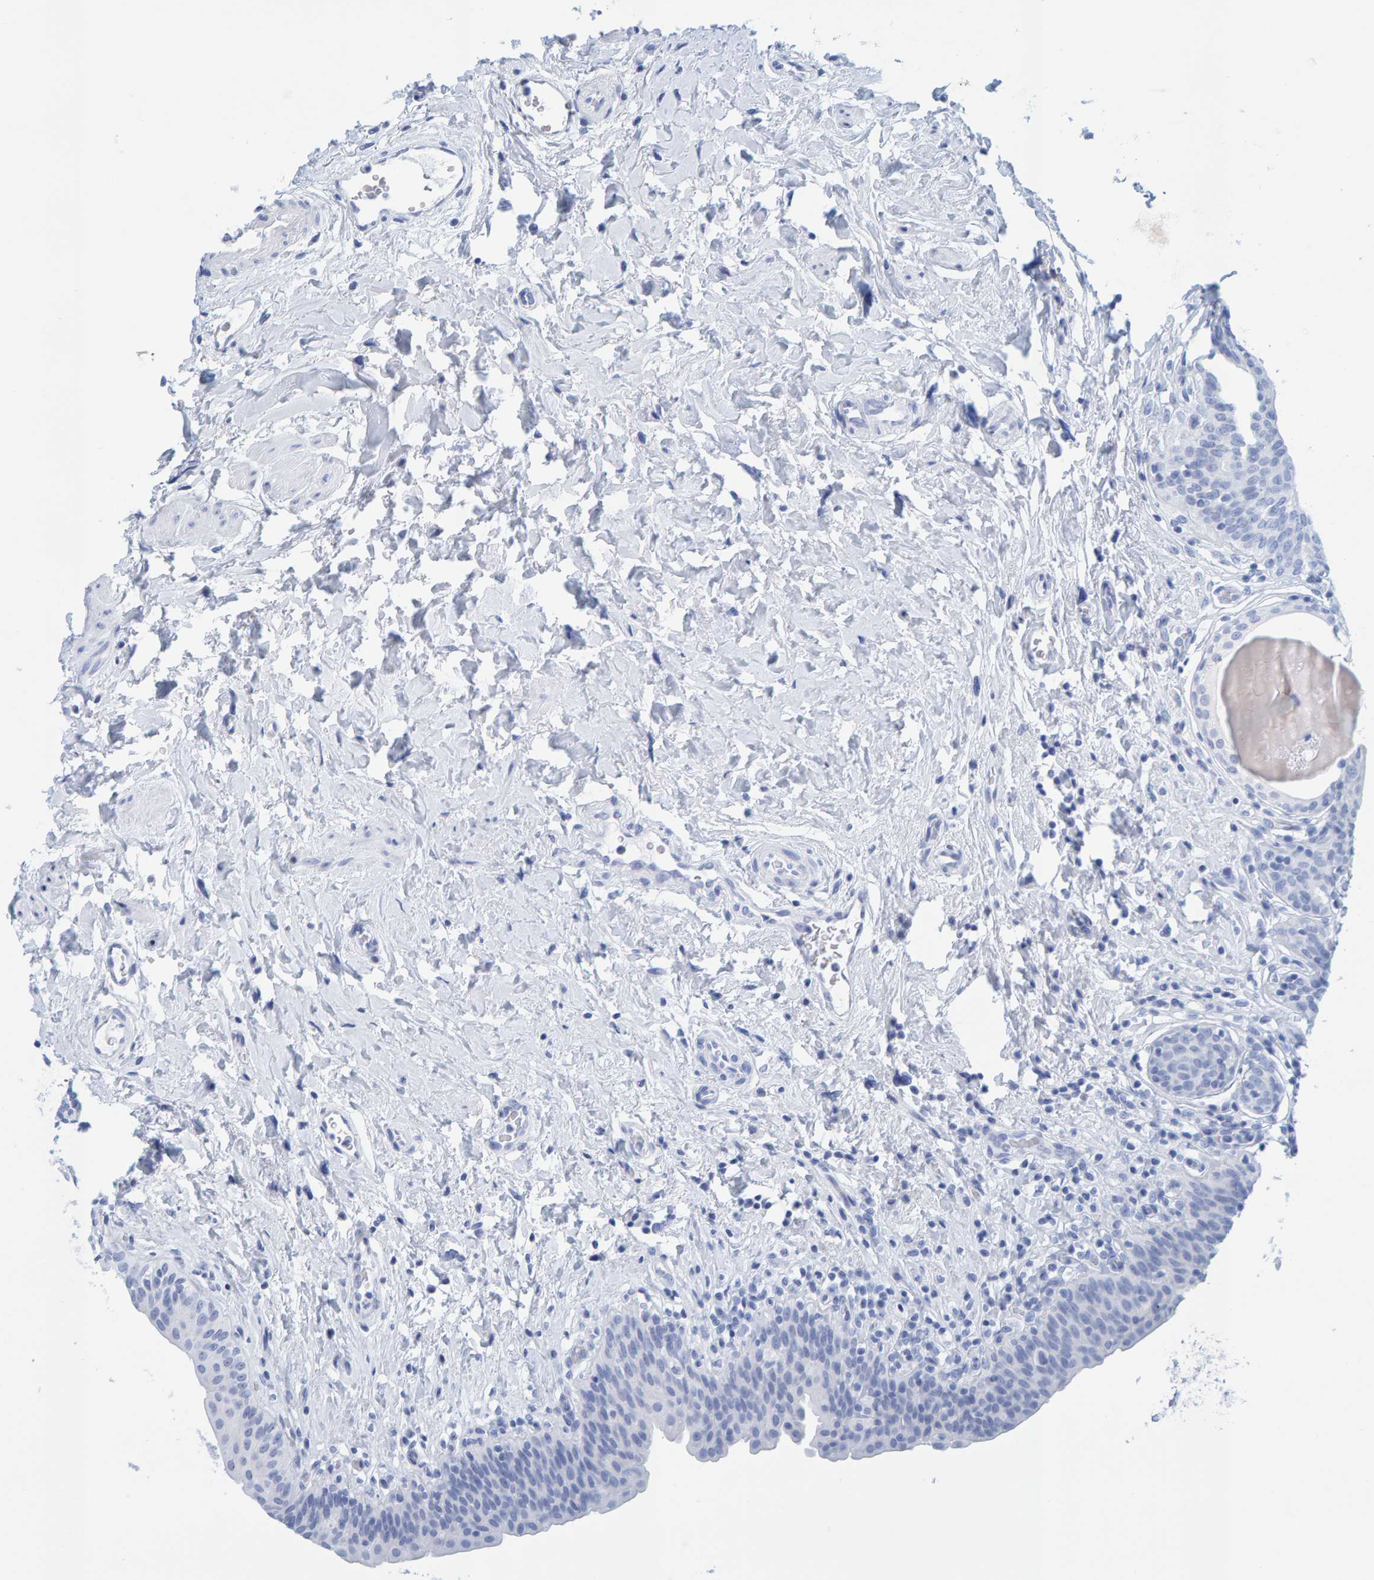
{"staining": {"intensity": "negative", "quantity": "none", "location": "none"}, "tissue": "urinary bladder", "cell_type": "Urothelial cells", "image_type": "normal", "snomed": [{"axis": "morphology", "description": "Normal tissue, NOS"}, {"axis": "topography", "description": "Urinary bladder"}], "caption": "A high-resolution histopathology image shows immunohistochemistry (IHC) staining of normal urinary bladder, which reveals no significant staining in urothelial cells.", "gene": "SFTPC", "patient": {"sex": "male", "age": 83}}